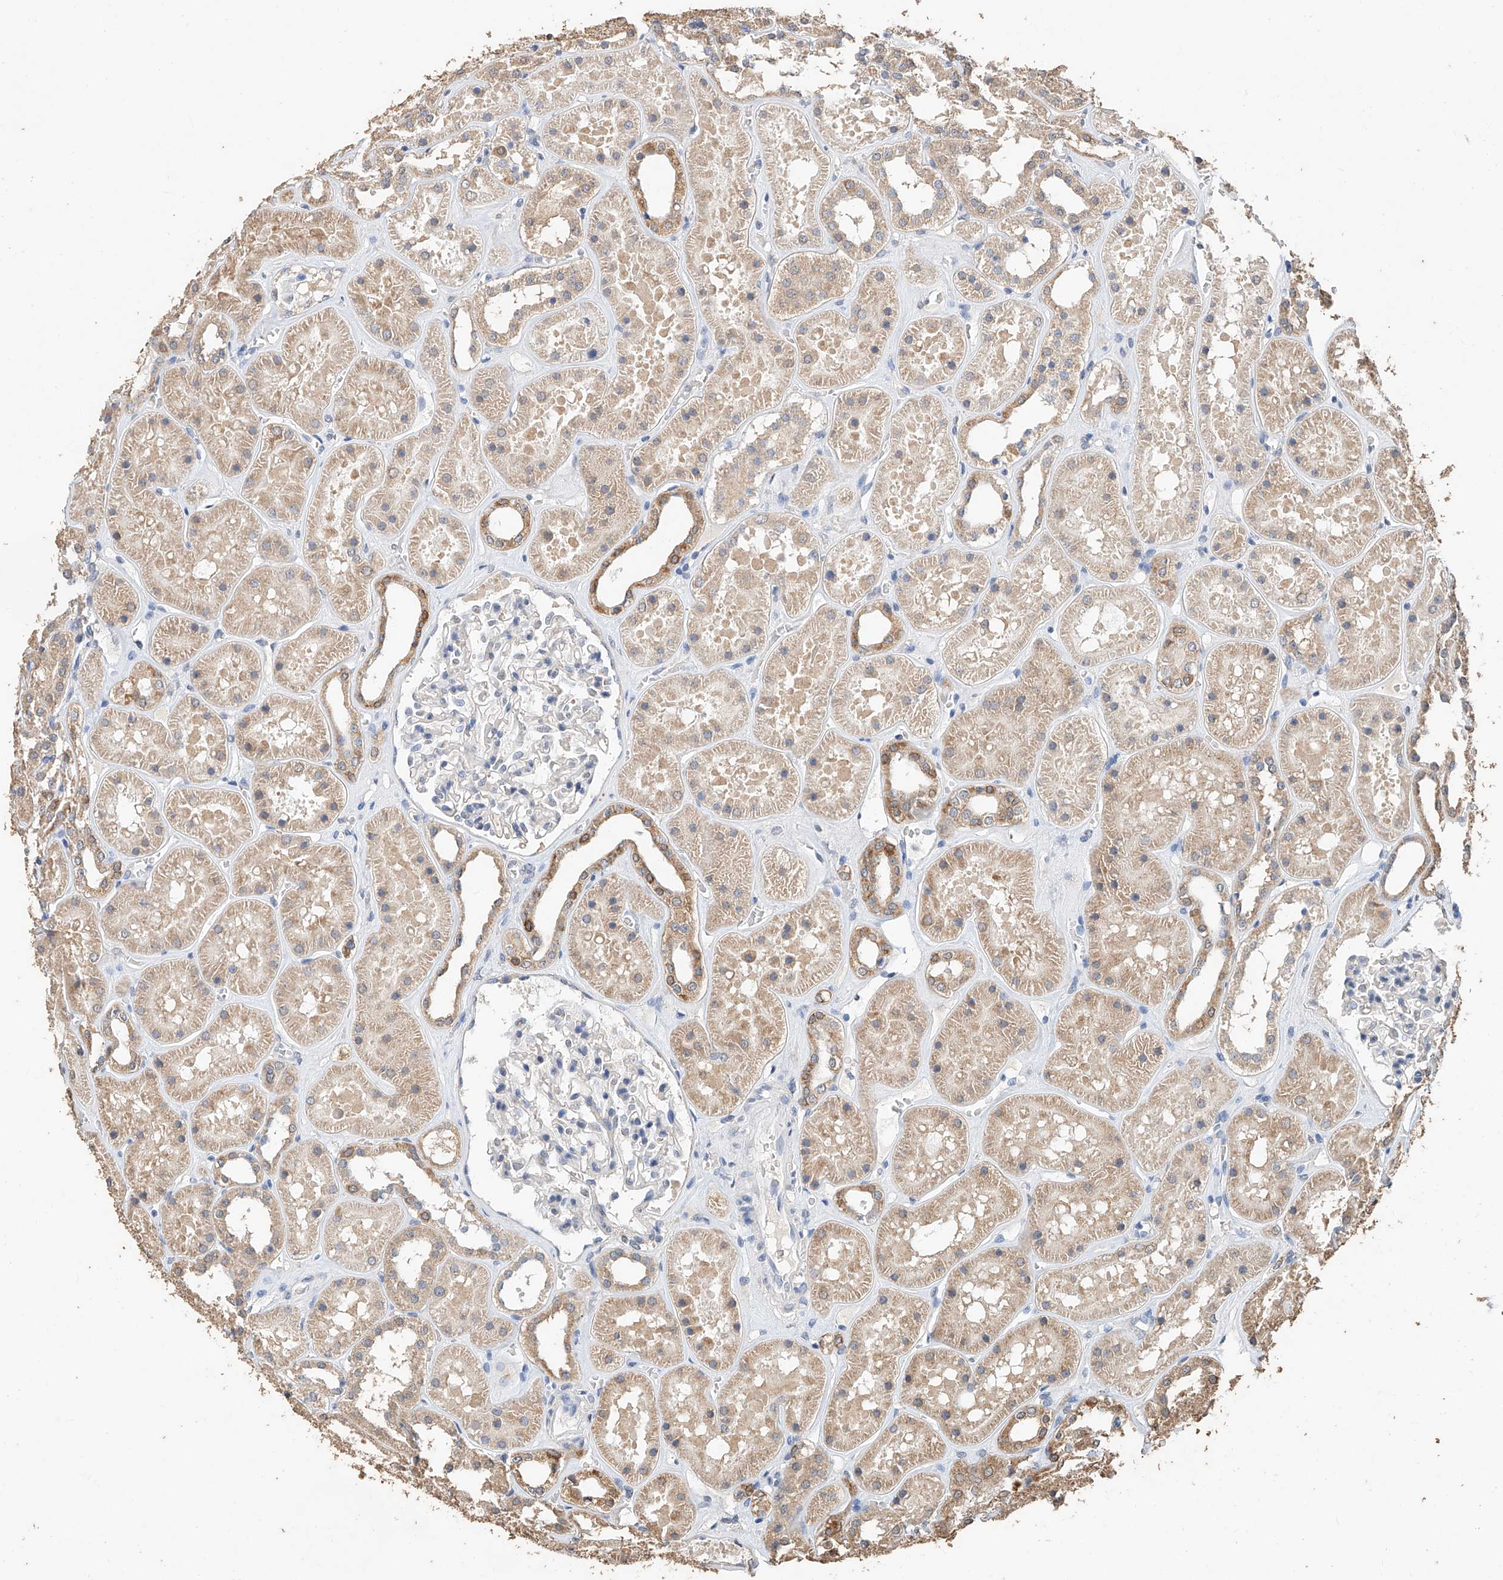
{"staining": {"intensity": "negative", "quantity": "none", "location": "none"}, "tissue": "kidney", "cell_type": "Cells in glomeruli", "image_type": "normal", "snomed": [{"axis": "morphology", "description": "Normal tissue, NOS"}, {"axis": "topography", "description": "Kidney"}], "caption": "This is a histopathology image of immunohistochemistry (IHC) staining of benign kidney, which shows no expression in cells in glomeruli.", "gene": "CERS4", "patient": {"sex": "female", "age": 41}}